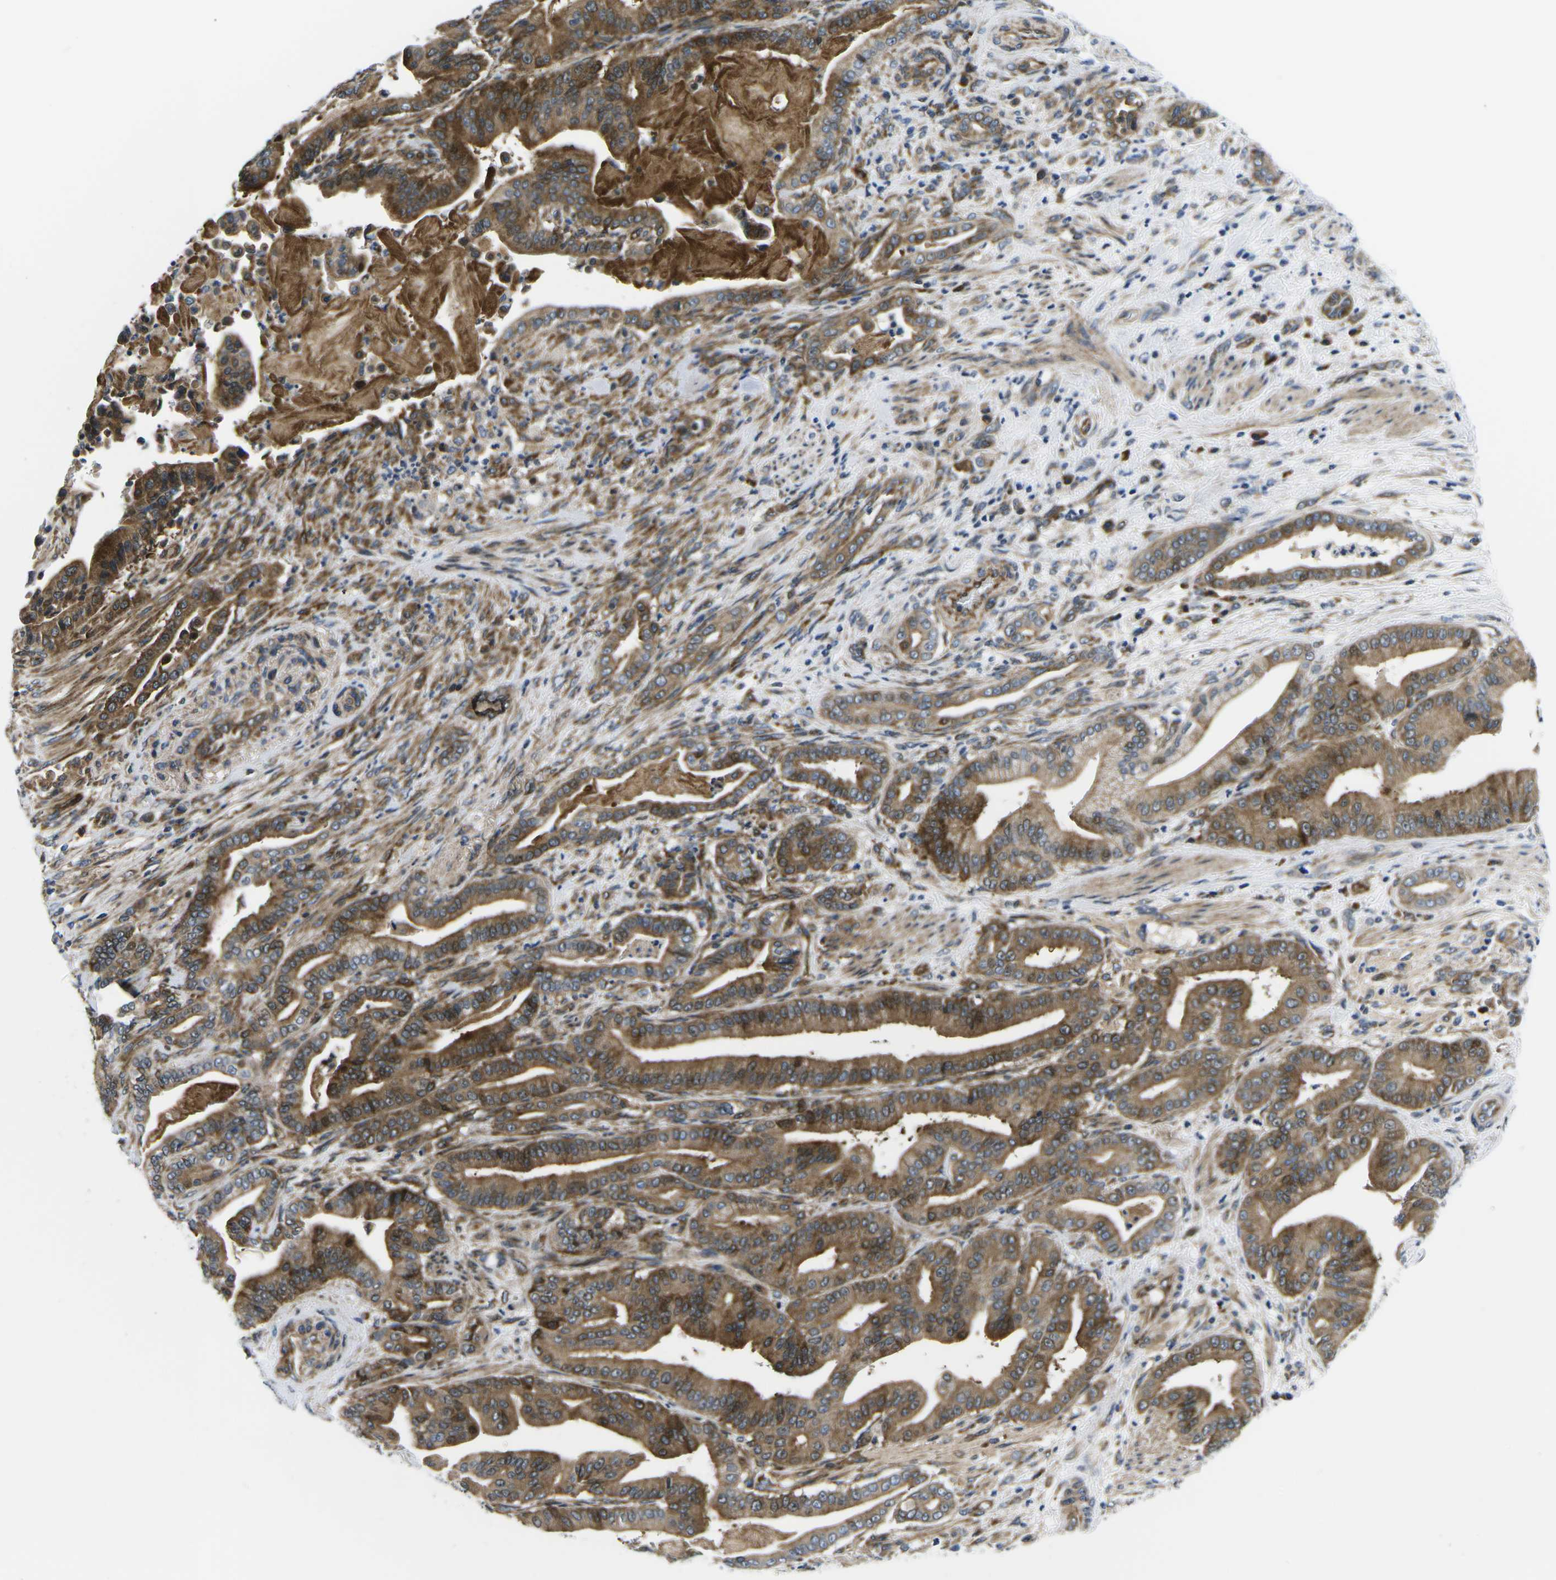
{"staining": {"intensity": "moderate", "quantity": ">75%", "location": "cytoplasmic/membranous,nuclear"}, "tissue": "pancreatic cancer", "cell_type": "Tumor cells", "image_type": "cancer", "snomed": [{"axis": "morphology", "description": "Normal tissue, NOS"}, {"axis": "morphology", "description": "Adenocarcinoma, NOS"}, {"axis": "topography", "description": "Pancreas"}], "caption": "Pancreatic cancer stained for a protein (brown) demonstrates moderate cytoplasmic/membranous and nuclear positive expression in approximately >75% of tumor cells.", "gene": "EIF4E", "patient": {"sex": "male", "age": 63}}